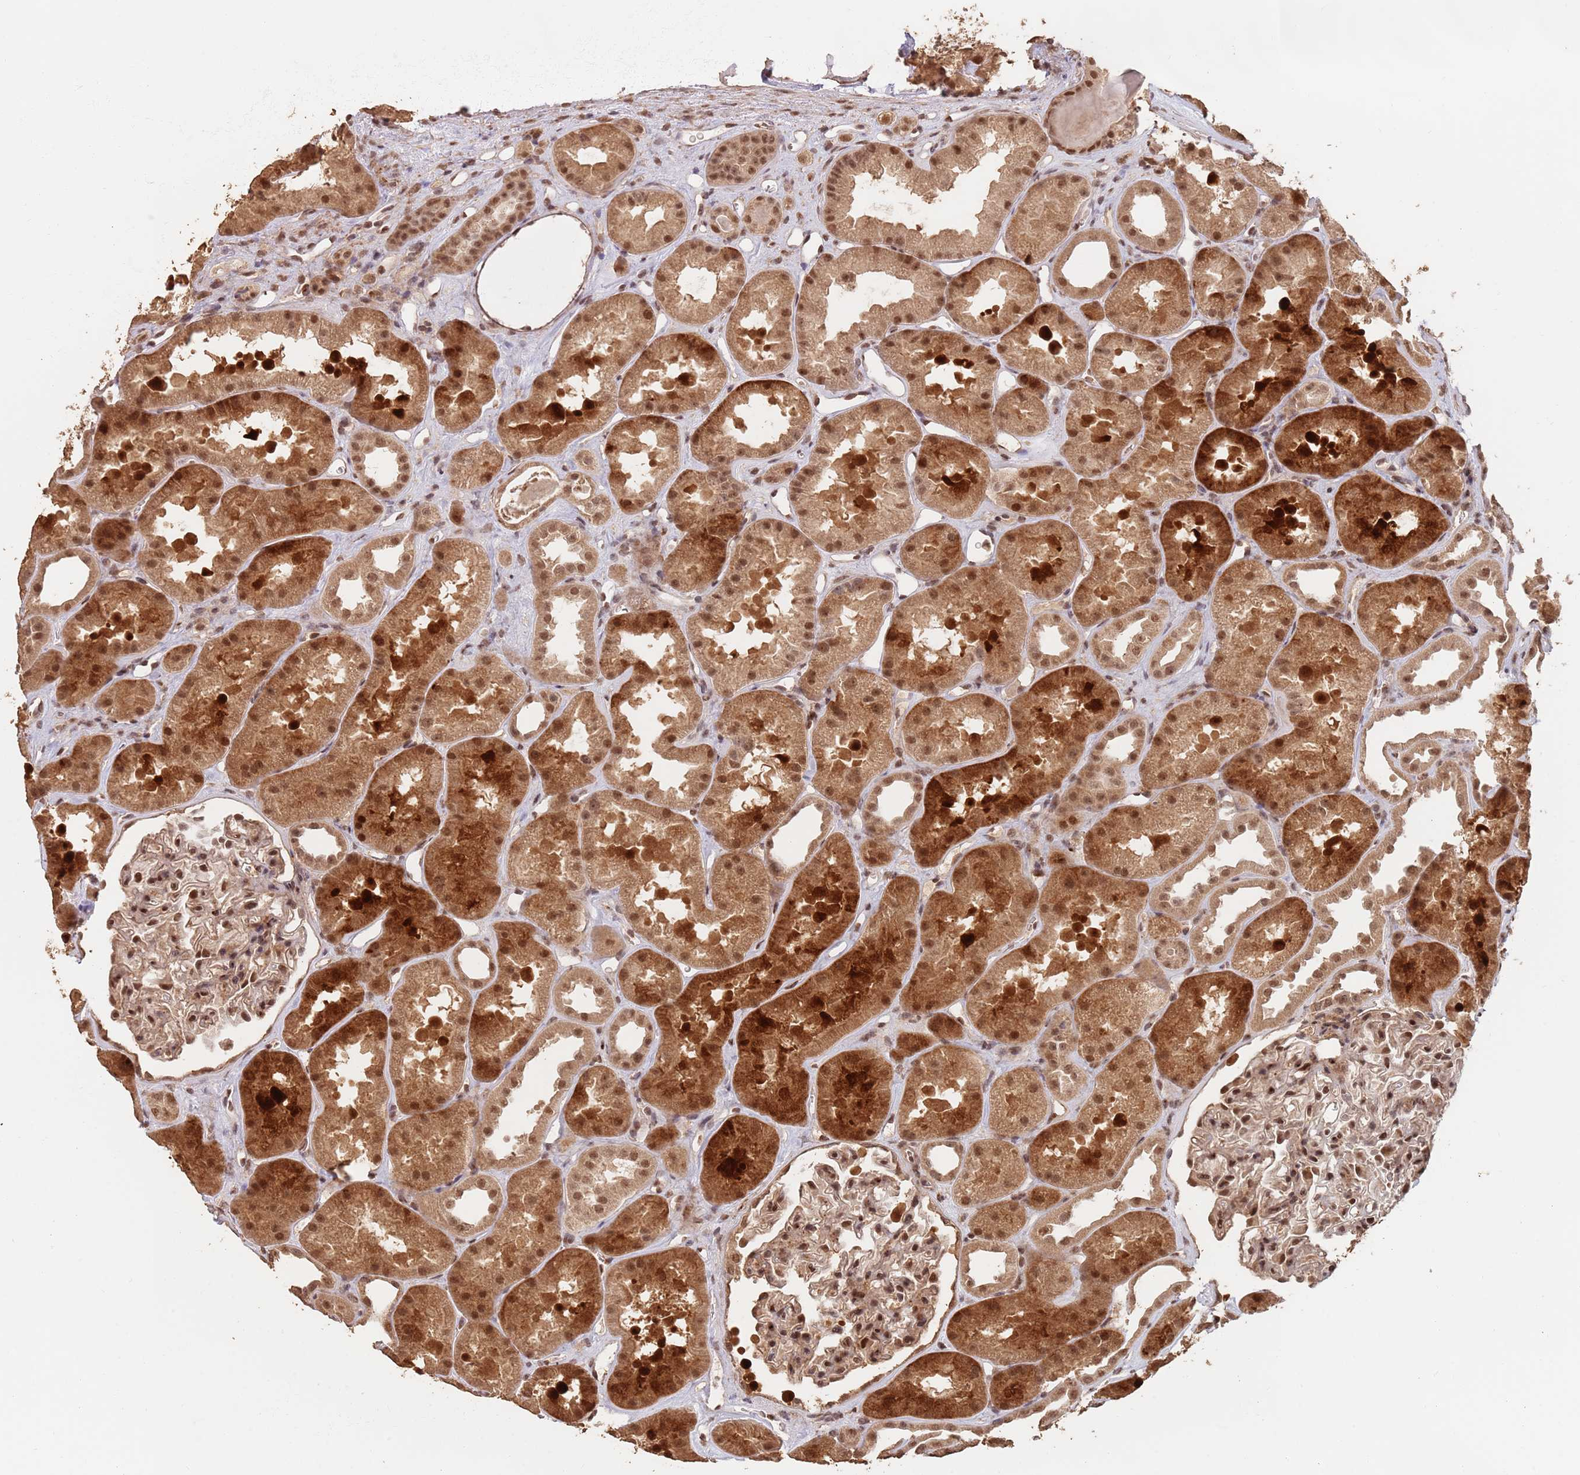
{"staining": {"intensity": "strong", "quantity": "25%-75%", "location": "nuclear"}, "tissue": "kidney", "cell_type": "Cells in glomeruli", "image_type": "normal", "snomed": [{"axis": "morphology", "description": "Normal tissue, NOS"}, {"axis": "topography", "description": "Kidney"}], "caption": "Immunohistochemistry (IHC) image of normal kidney: kidney stained using immunohistochemistry (IHC) demonstrates high levels of strong protein expression localized specifically in the nuclear of cells in glomeruli, appearing as a nuclear brown color.", "gene": "RFXANK", "patient": {"sex": "male", "age": 61}}